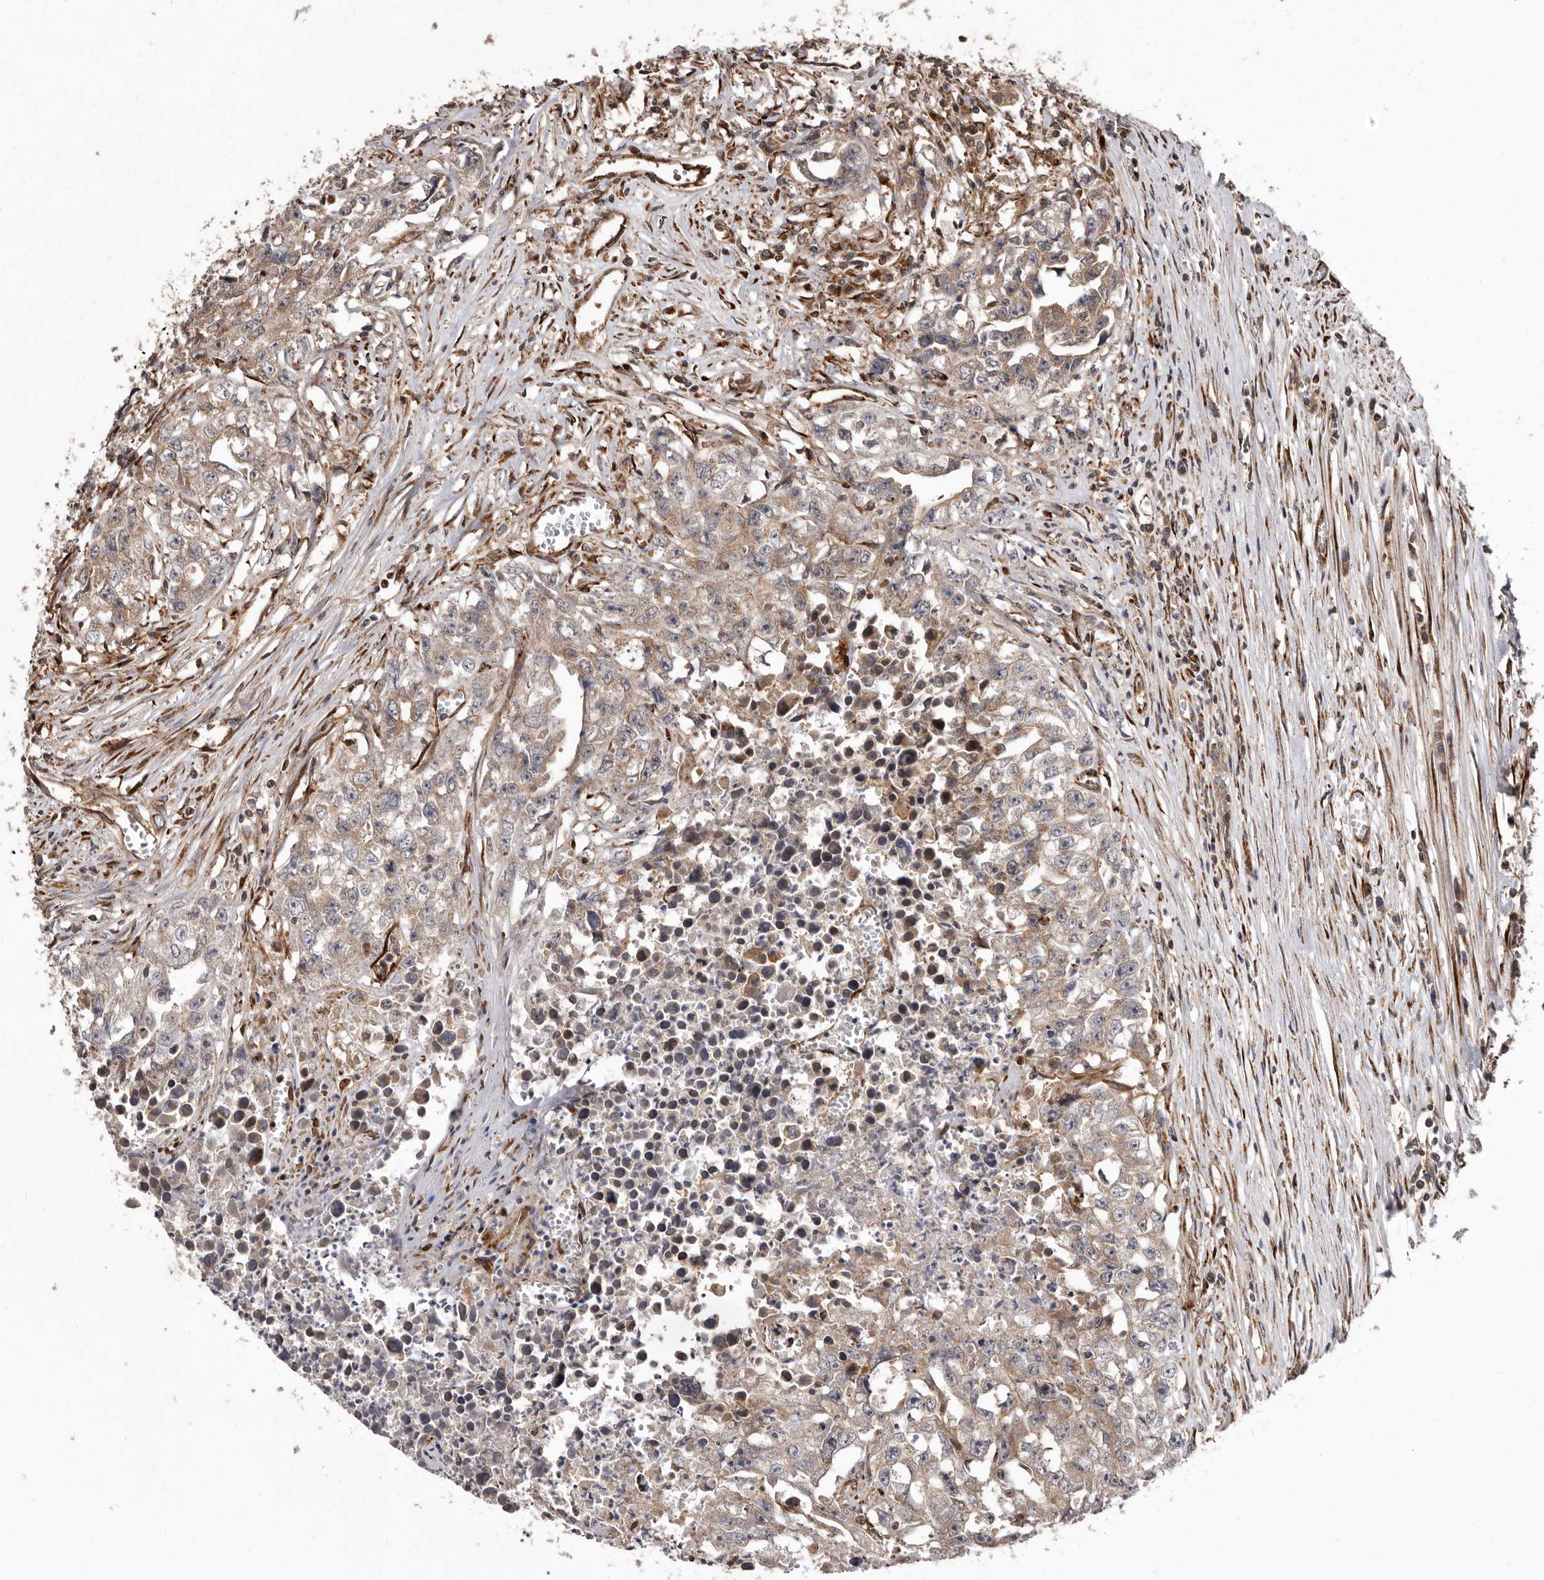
{"staining": {"intensity": "weak", "quantity": ">75%", "location": "cytoplasmic/membranous"}, "tissue": "testis cancer", "cell_type": "Tumor cells", "image_type": "cancer", "snomed": [{"axis": "morphology", "description": "Seminoma, NOS"}, {"axis": "morphology", "description": "Carcinoma, Embryonal, NOS"}, {"axis": "topography", "description": "Testis"}], "caption": "The histopathology image reveals immunohistochemical staining of seminoma (testis). There is weak cytoplasmic/membranous expression is seen in about >75% of tumor cells.", "gene": "FLAD1", "patient": {"sex": "male", "age": 43}}